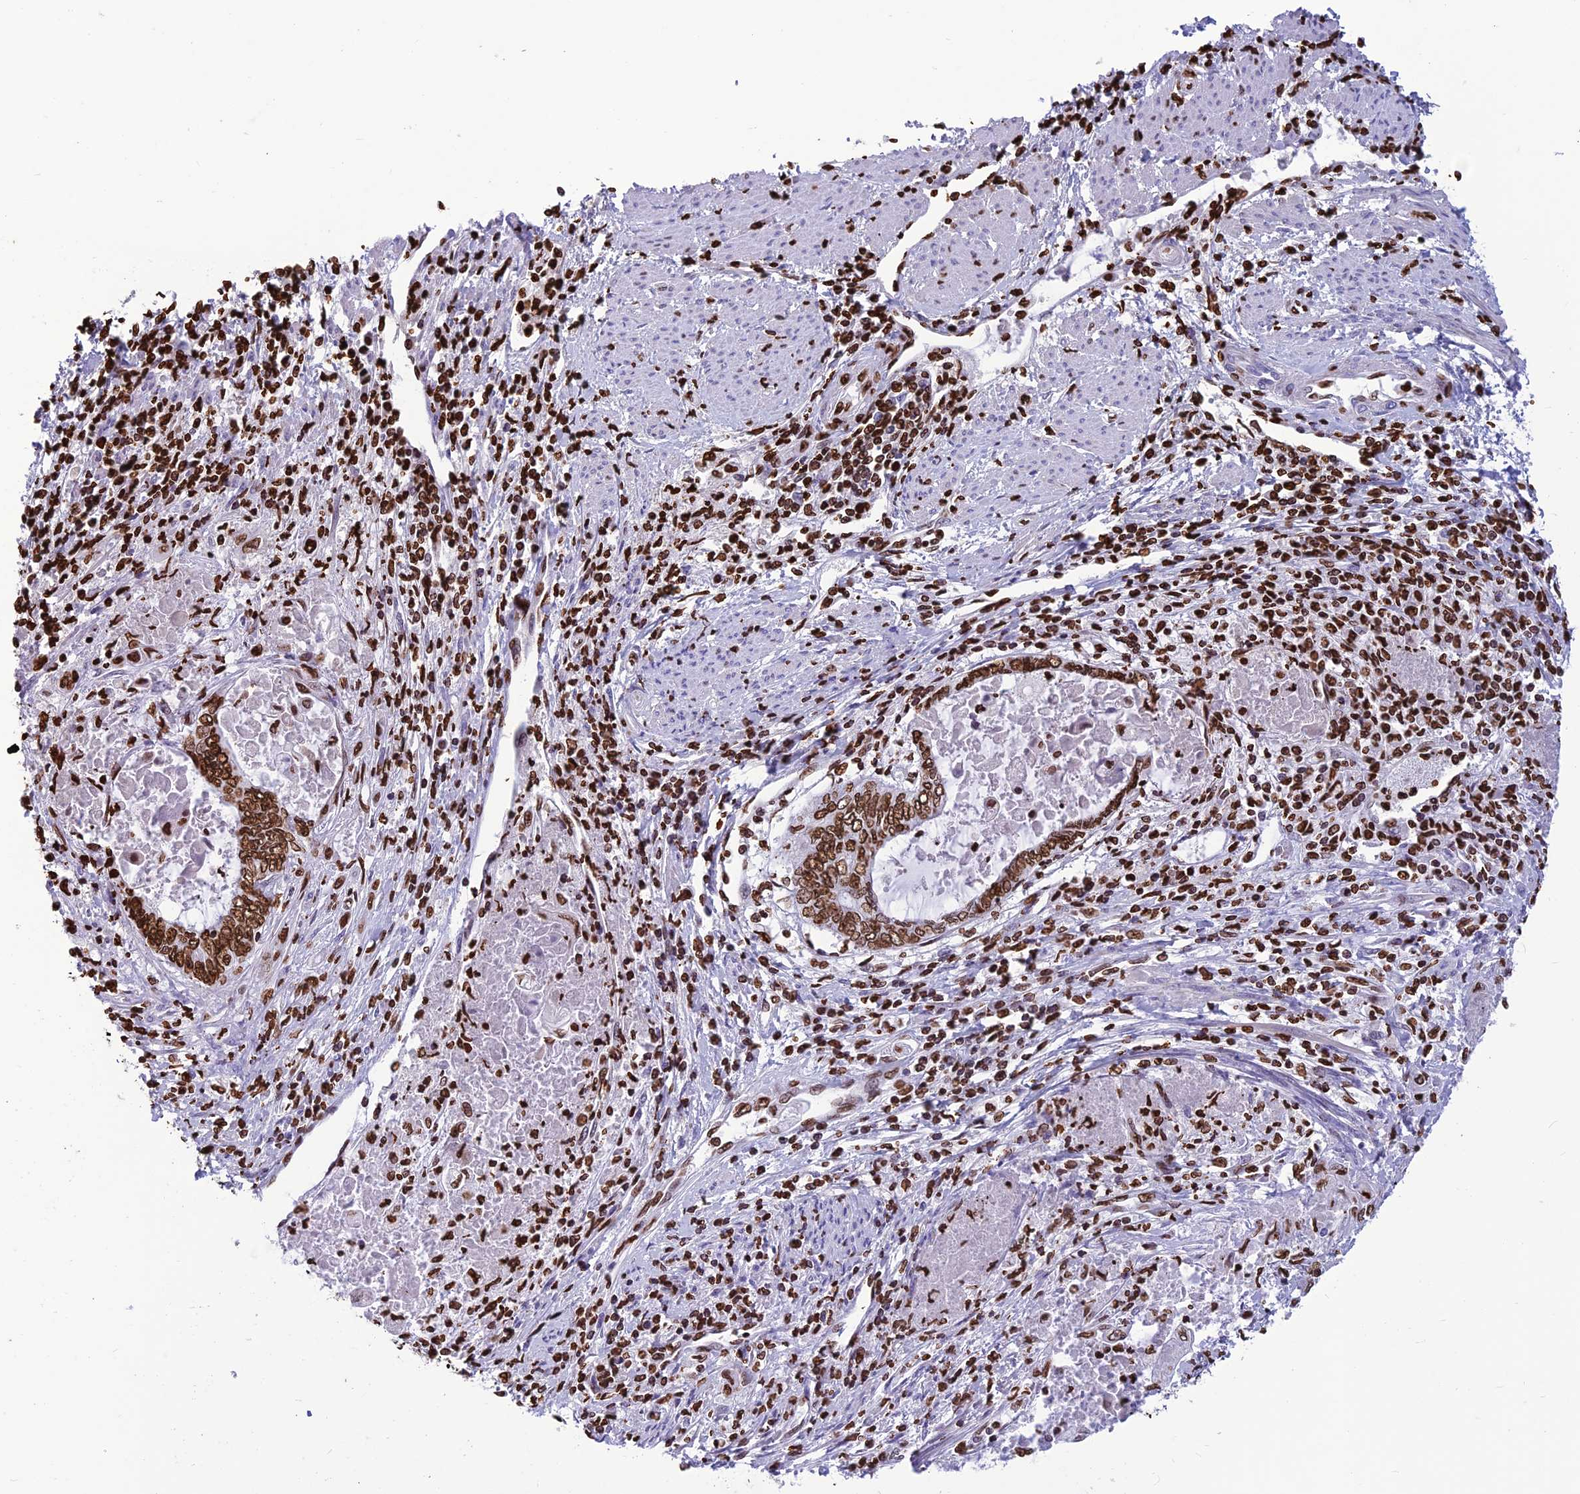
{"staining": {"intensity": "moderate", "quantity": ">75%", "location": "nuclear"}, "tissue": "endometrial cancer", "cell_type": "Tumor cells", "image_type": "cancer", "snomed": [{"axis": "morphology", "description": "Adenocarcinoma, NOS"}, {"axis": "topography", "description": "Uterus"}, {"axis": "topography", "description": "Endometrium"}], "caption": "Human endometrial cancer stained with a brown dye reveals moderate nuclear positive staining in approximately >75% of tumor cells.", "gene": "AKAP17A", "patient": {"sex": "female", "age": 70}}